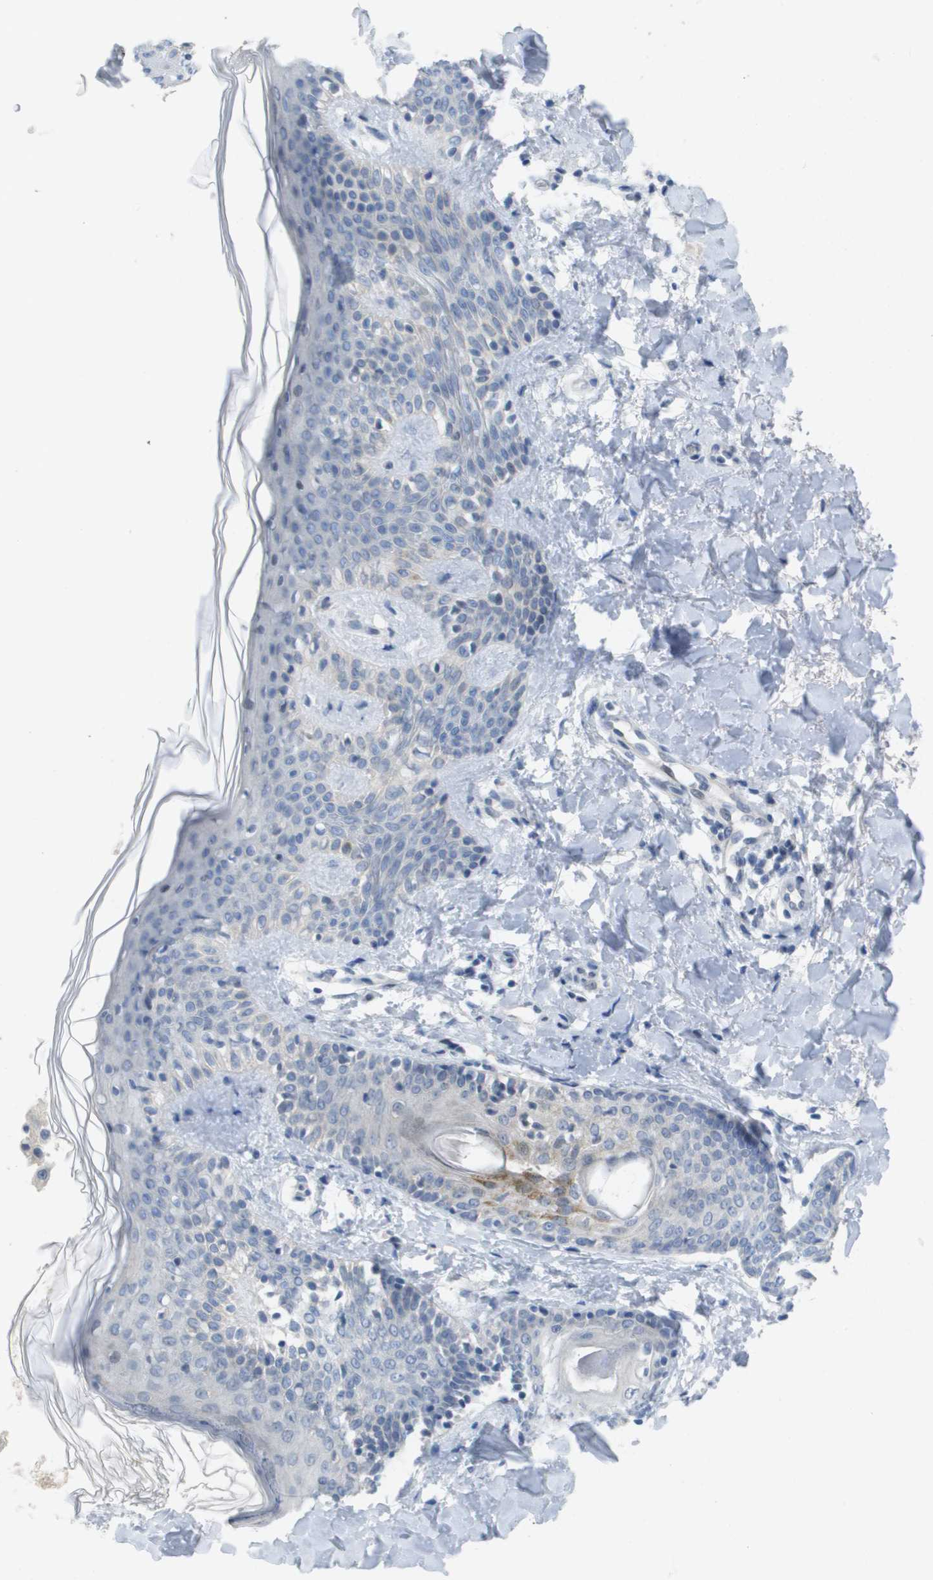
{"staining": {"intensity": "negative", "quantity": "none", "location": "none"}, "tissue": "skin", "cell_type": "Fibroblasts", "image_type": "normal", "snomed": [{"axis": "morphology", "description": "Normal tissue, NOS"}, {"axis": "topography", "description": "Skin"}], "caption": "High magnification brightfield microscopy of normal skin stained with DAB (3,3'-diaminobenzidine) (brown) and counterstained with hematoxylin (blue): fibroblasts show no significant positivity. (Brightfield microscopy of DAB immunohistochemistry (IHC) at high magnification).", "gene": "PDE4A", "patient": {"sex": "male", "age": 16}}